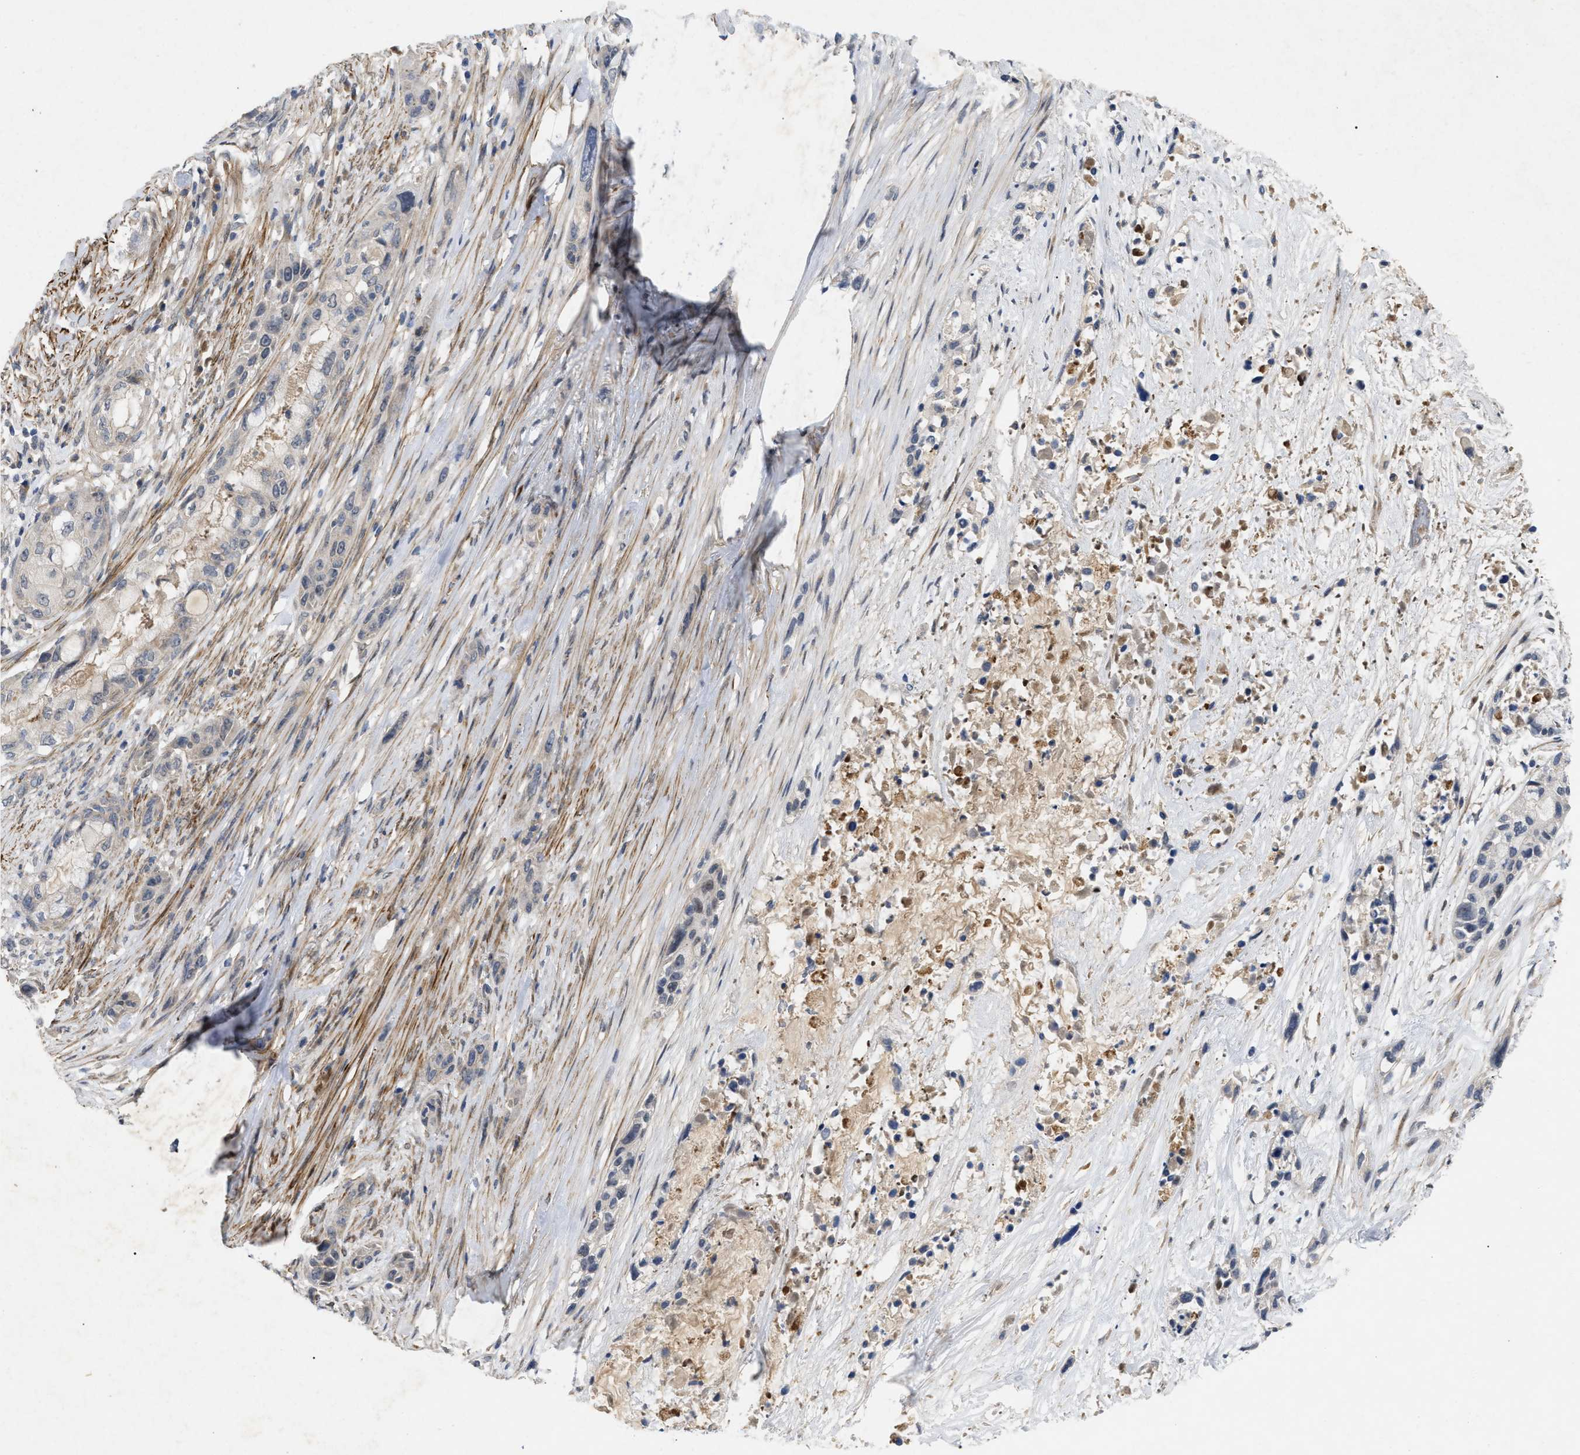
{"staining": {"intensity": "negative", "quantity": "none", "location": "none"}, "tissue": "pancreatic cancer", "cell_type": "Tumor cells", "image_type": "cancer", "snomed": [{"axis": "morphology", "description": "Adenocarcinoma, NOS"}, {"axis": "topography", "description": "Pancreas"}], "caption": "Immunohistochemical staining of human pancreatic cancer exhibits no significant positivity in tumor cells.", "gene": "ST6GALNAC6", "patient": {"sex": "male", "age": 53}}